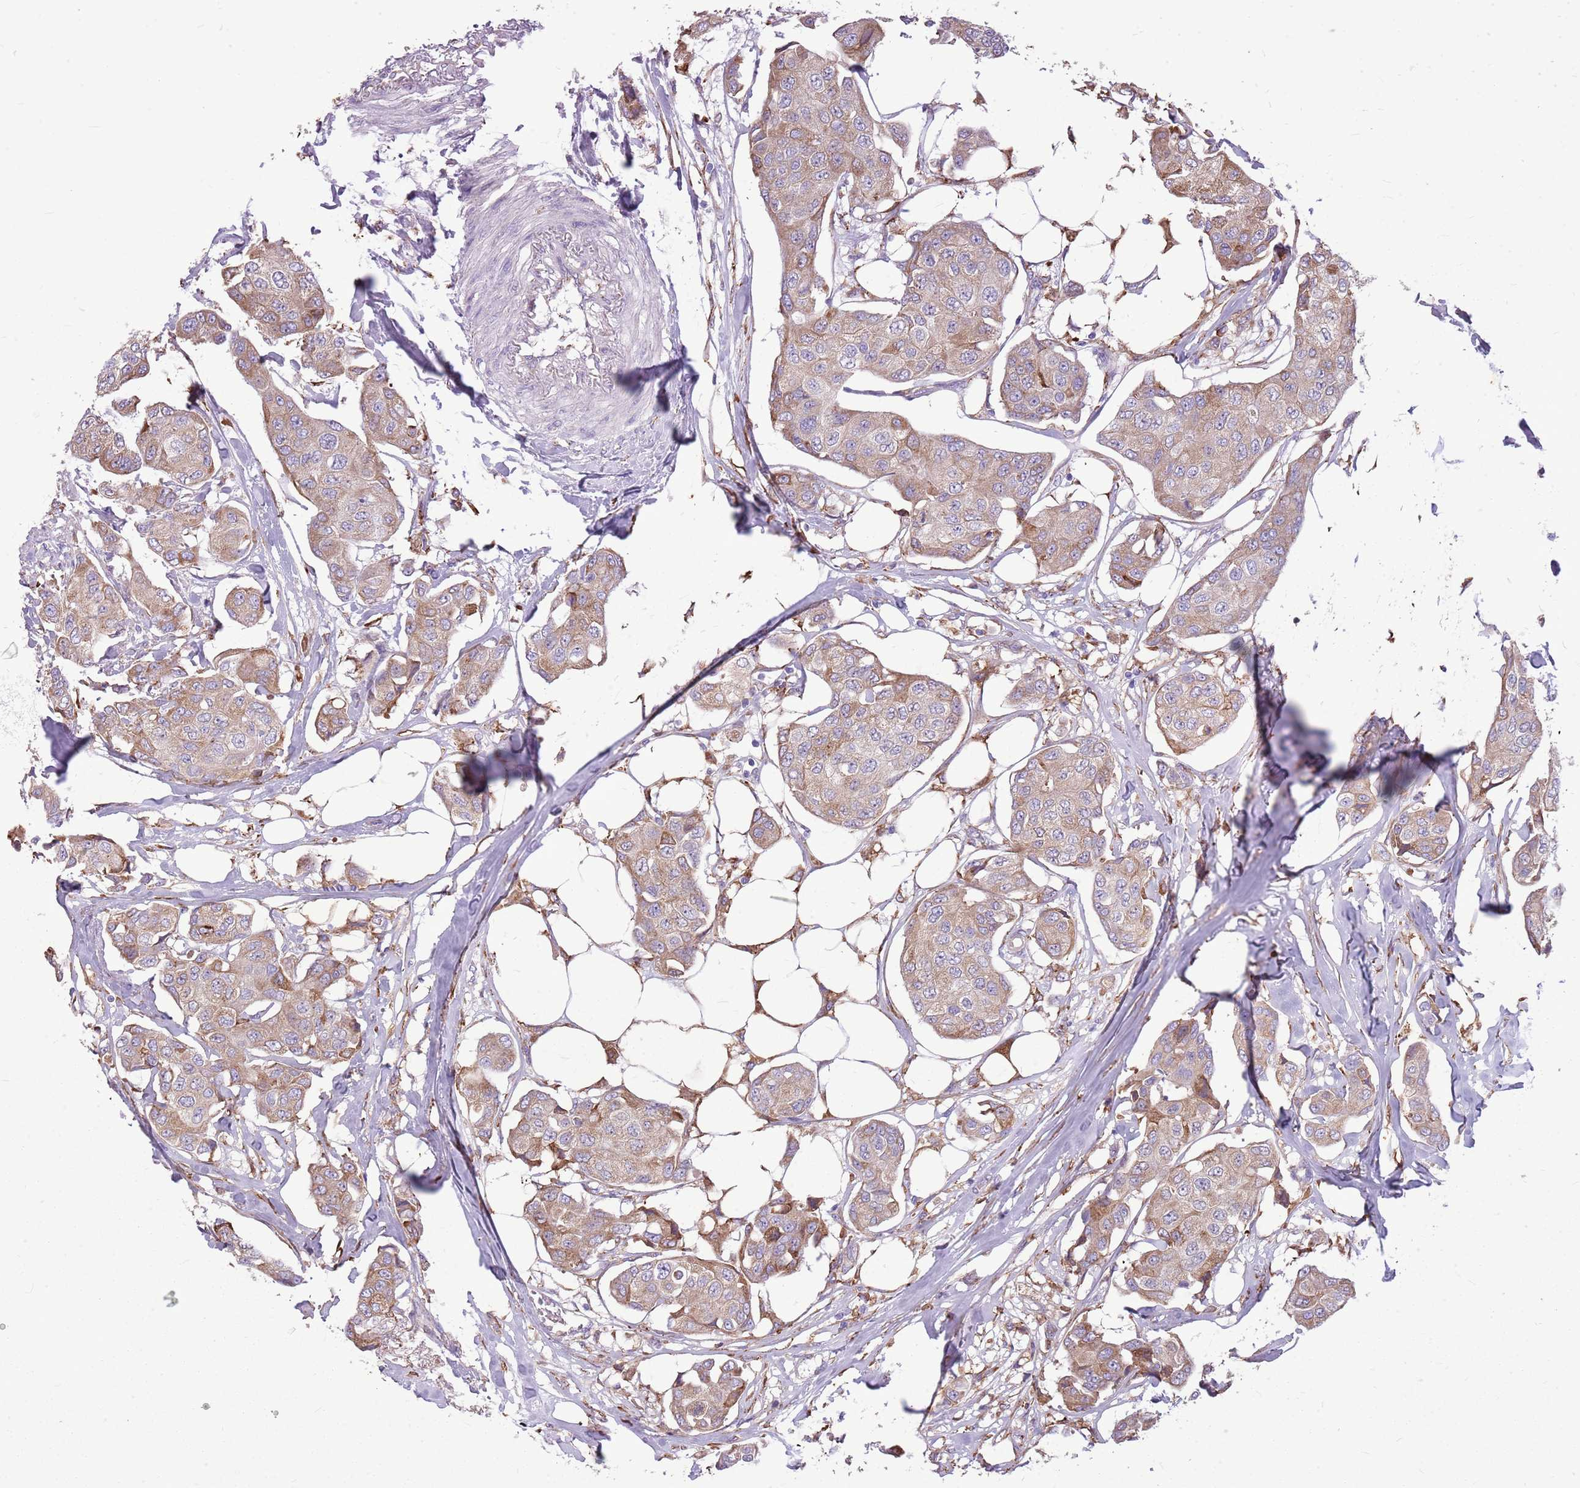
{"staining": {"intensity": "weak", "quantity": ">75%", "location": "cytoplasmic/membranous"}, "tissue": "breast cancer", "cell_type": "Tumor cells", "image_type": "cancer", "snomed": [{"axis": "morphology", "description": "Duct carcinoma"}, {"axis": "topography", "description": "Breast"}, {"axis": "topography", "description": "Lymph node"}], "caption": "The histopathology image exhibits staining of breast cancer, revealing weak cytoplasmic/membranous protein staining (brown color) within tumor cells. The staining is performed using DAB brown chromogen to label protein expression. The nuclei are counter-stained blue using hematoxylin.", "gene": "KCTD19", "patient": {"sex": "female", "age": 80}}